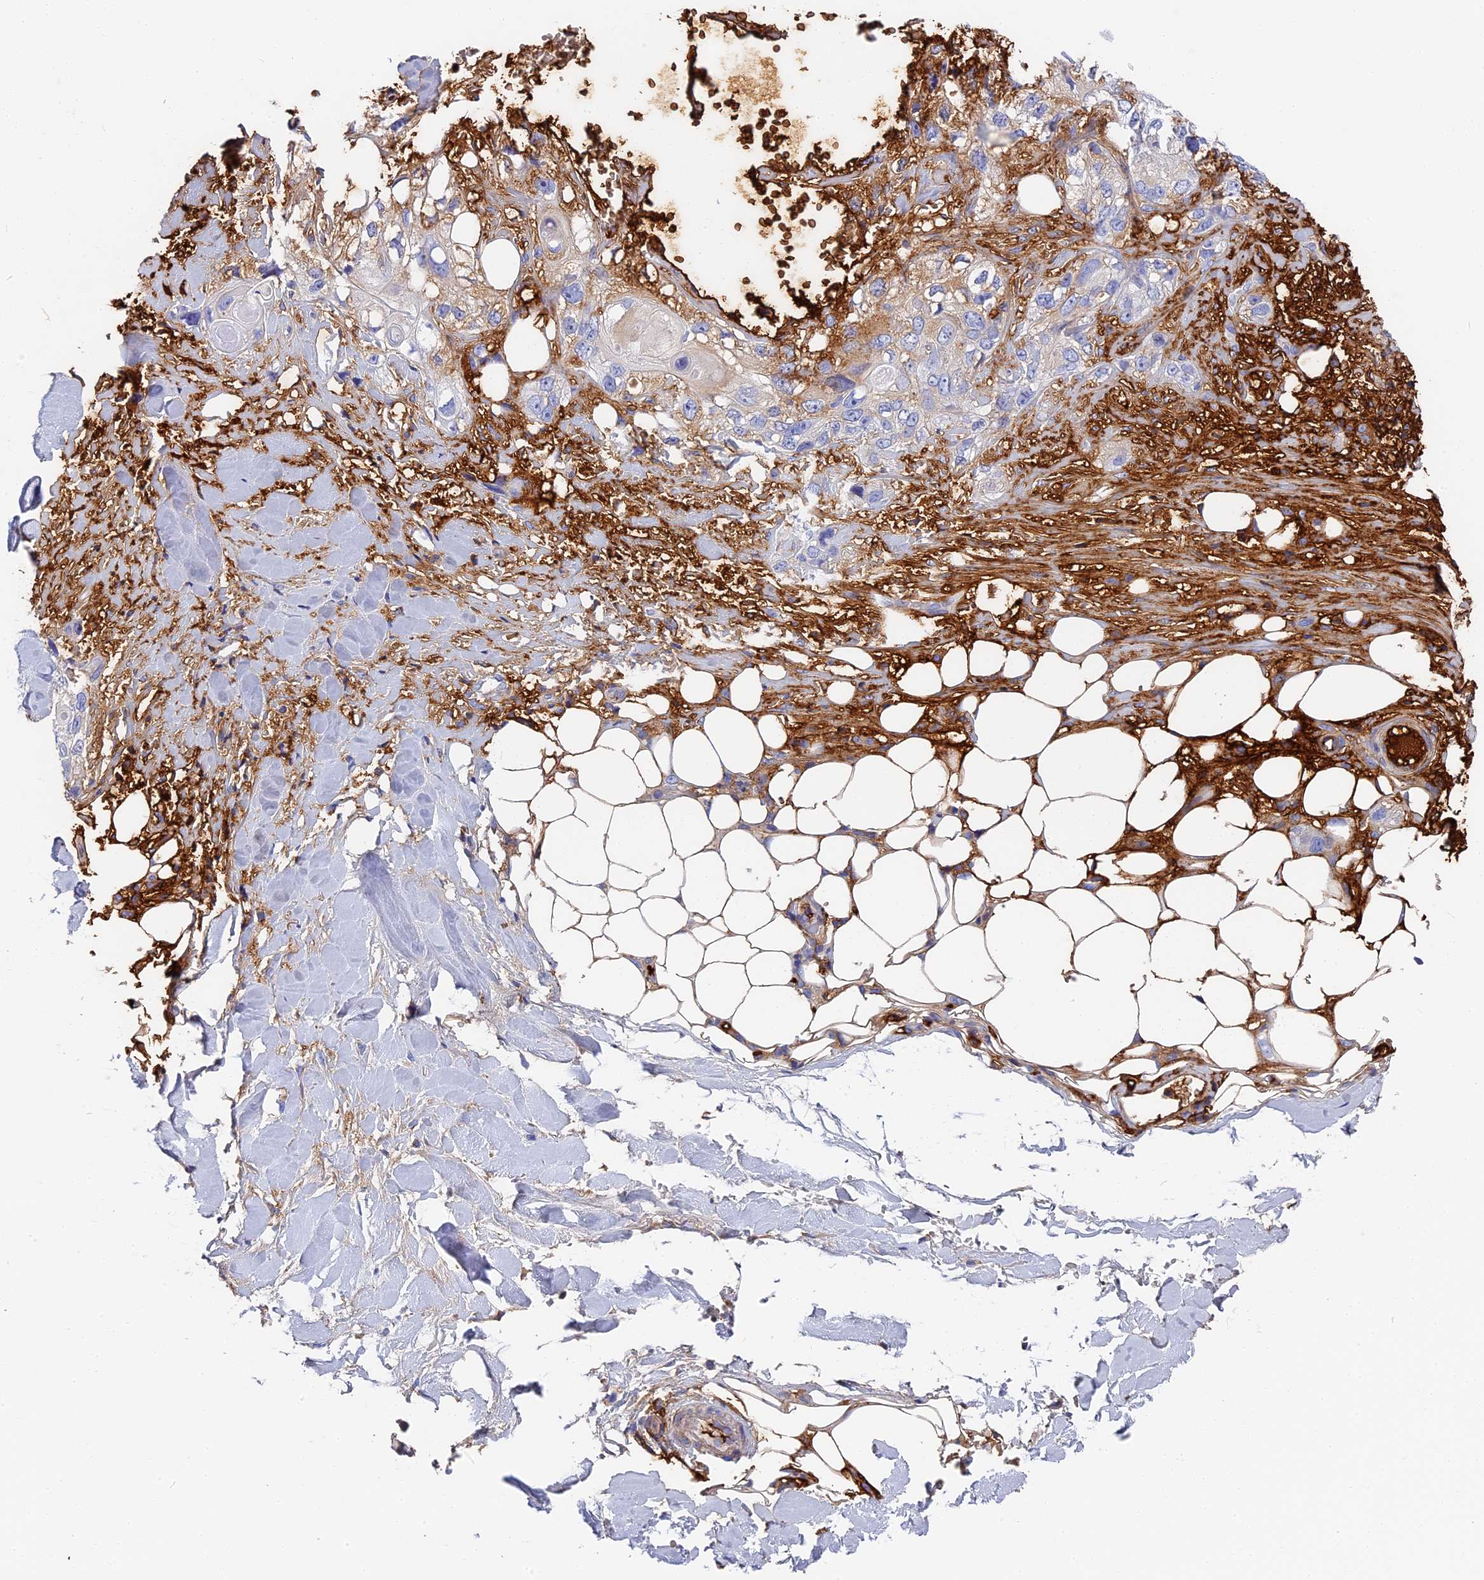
{"staining": {"intensity": "negative", "quantity": "none", "location": "none"}, "tissue": "skin cancer", "cell_type": "Tumor cells", "image_type": "cancer", "snomed": [{"axis": "morphology", "description": "Normal tissue, NOS"}, {"axis": "morphology", "description": "Squamous cell carcinoma, NOS"}, {"axis": "topography", "description": "Skin"}], "caption": "Photomicrograph shows no protein expression in tumor cells of skin cancer (squamous cell carcinoma) tissue.", "gene": "ITIH1", "patient": {"sex": "male", "age": 72}}